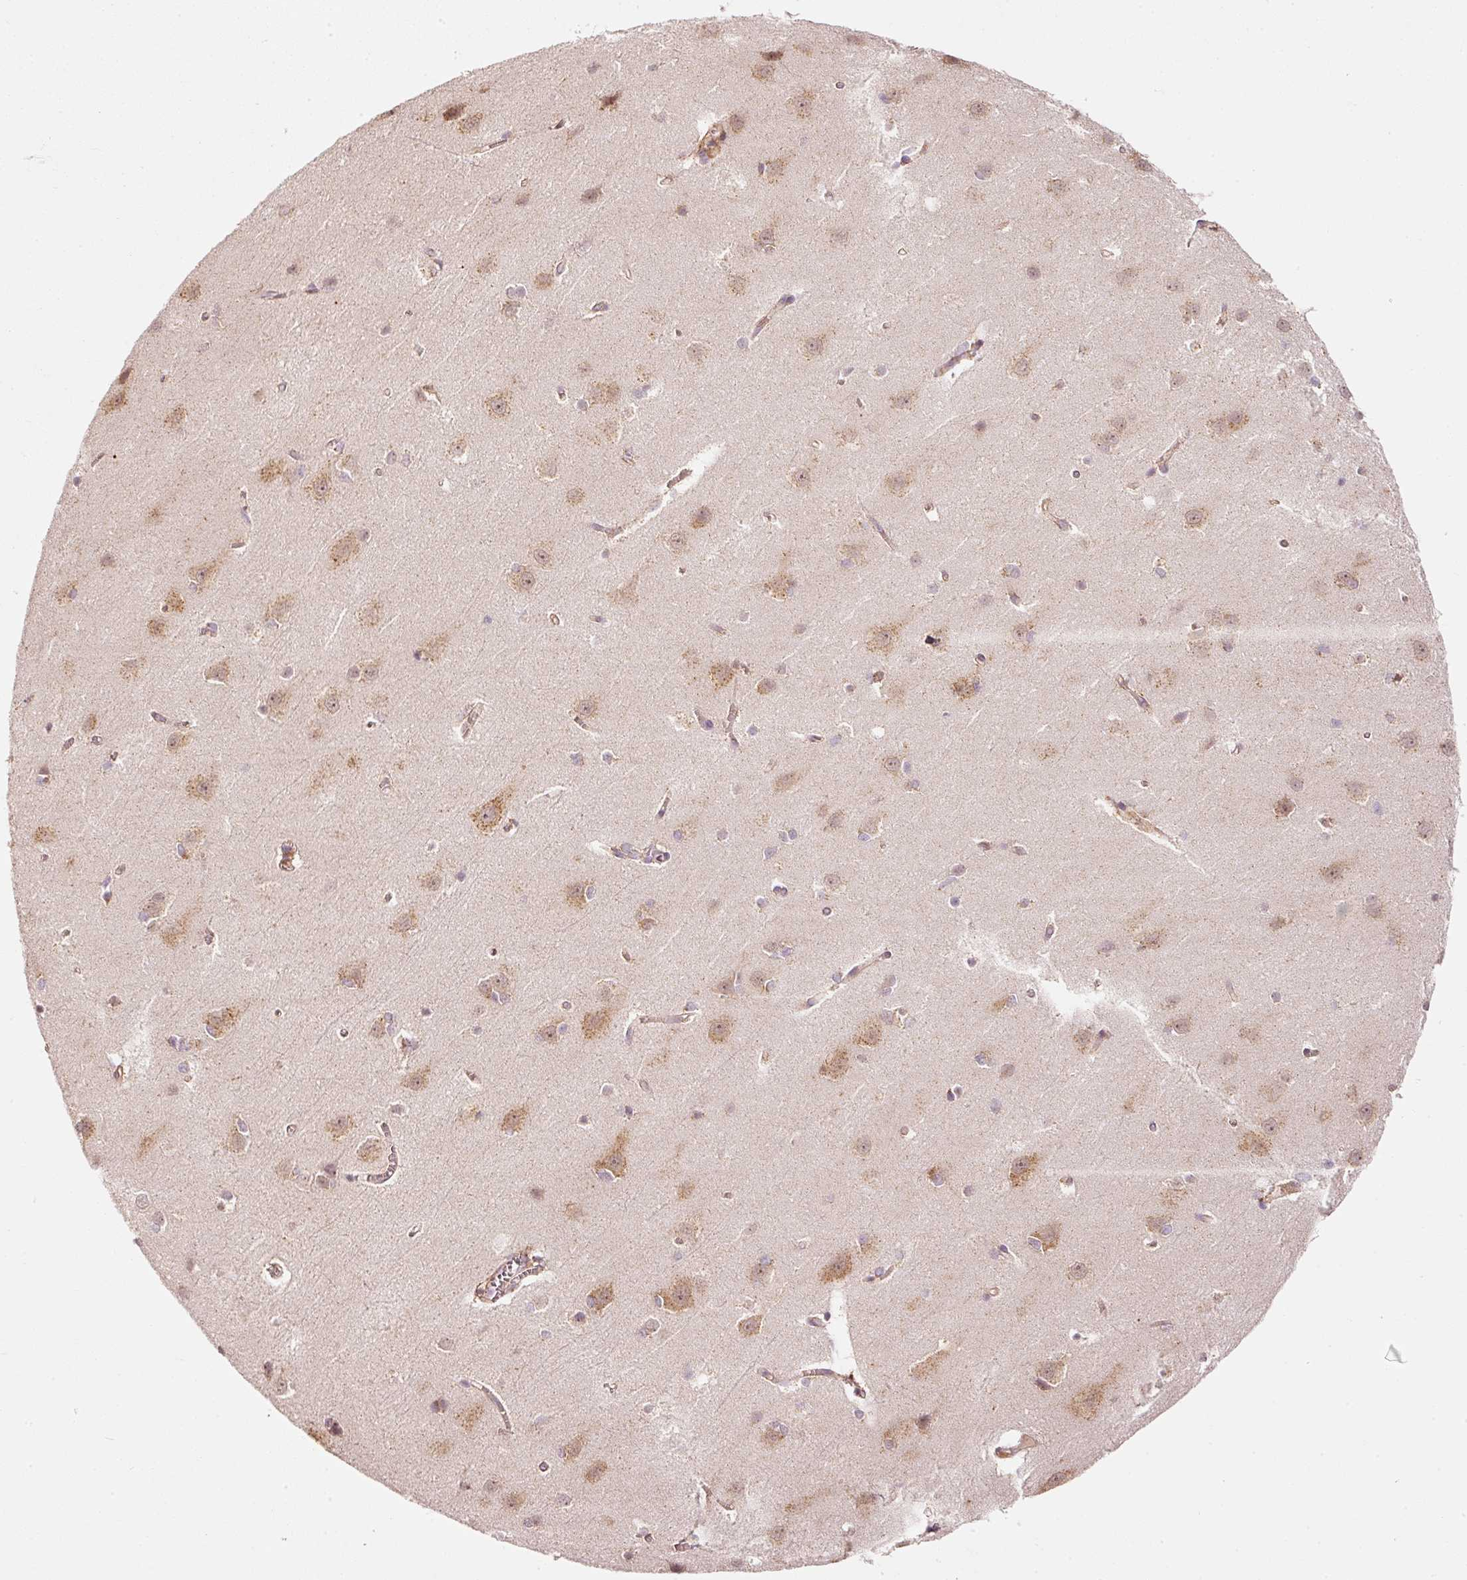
{"staining": {"intensity": "moderate", "quantity": ">75%", "location": "cytoplasmic/membranous"}, "tissue": "cerebral cortex", "cell_type": "Endothelial cells", "image_type": "normal", "snomed": [{"axis": "morphology", "description": "Normal tissue, NOS"}, {"axis": "topography", "description": "Cerebral cortex"}], "caption": "Immunohistochemical staining of unremarkable cerebral cortex exhibits medium levels of moderate cytoplasmic/membranous expression in about >75% of endothelial cells.", "gene": "ARHGAP22", "patient": {"sex": "male", "age": 37}}